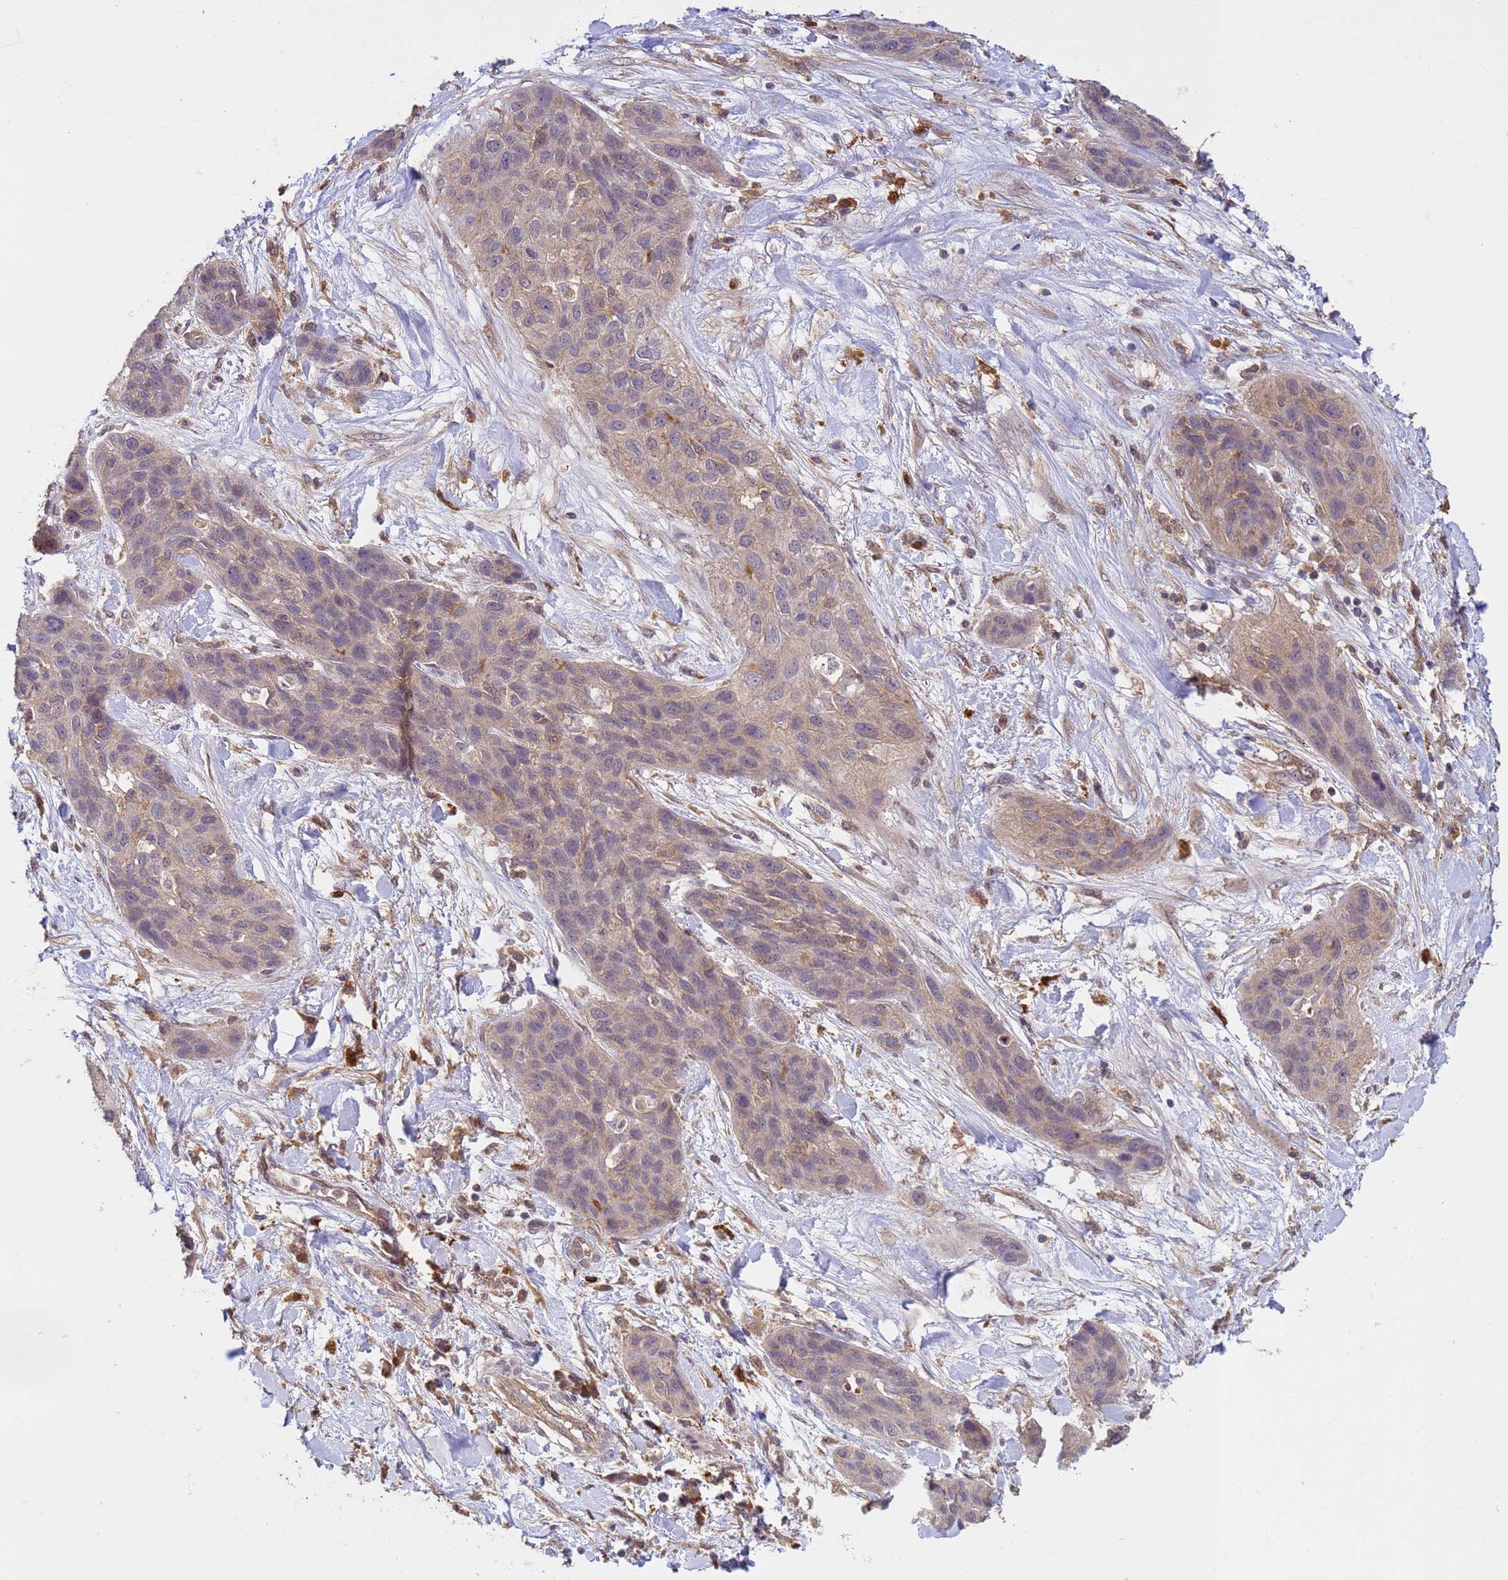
{"staining": {"intensity": "negative", "quantity": "none", "location": "none"}, "tissue": "lung cancer", "cell_type": "Tumor cells", "image_type": "cancer", "snomed": [{"axis": "morphology", "description": "Squamous cell carcinoma, NOS"}, {"axis": "topography", "description": "Lung"}], "caption": "An immunohistochemistry histopathology image of squamous cell carcinoma (lung) is shown. There is no staining in tumor cells of squamous cell carcinoma (lung).", "gene": "NPEPPS", "patient": {"sex": "female", "age": 70}}